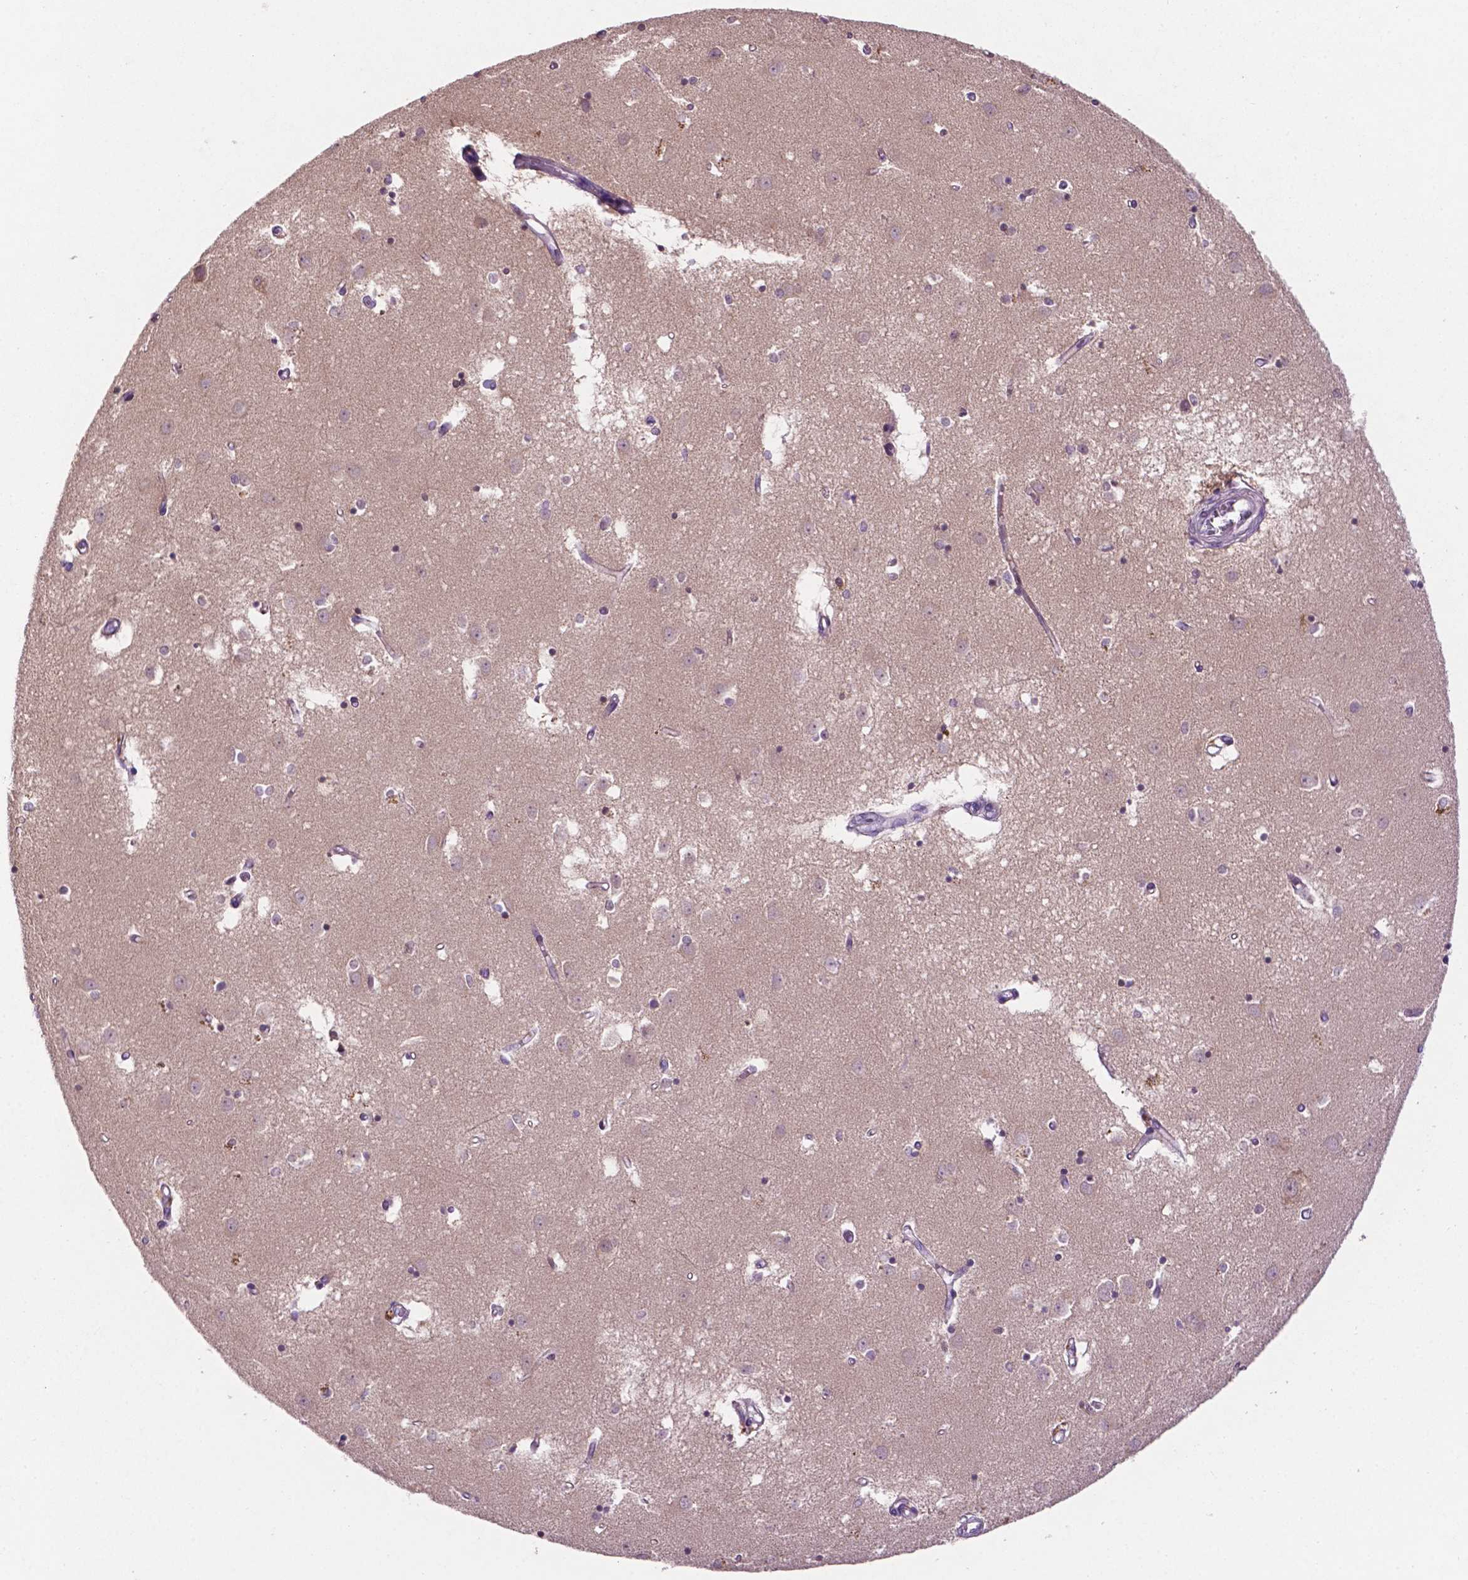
{"staining": {"intensity": "negative", "quantity": "none", "location": "none"}, "tissue": "caudate", "cell_type": "Glial cells", "image_type": "normal", "snomed": [{"axis": "morphology", "description": "Normal tissue, NOS"}, {"axis": "topography", "description": "Lateral ventricle wall"}], "caption": "IHC image of normal caudate stained for a protein (brown), which exhibits no staining in glial cells. (DAB immunohistochemistry (IHC) with hematoxylin counter stain).", "gene": "ARL5C", "patient": {"sex": "male", "age": 54}}